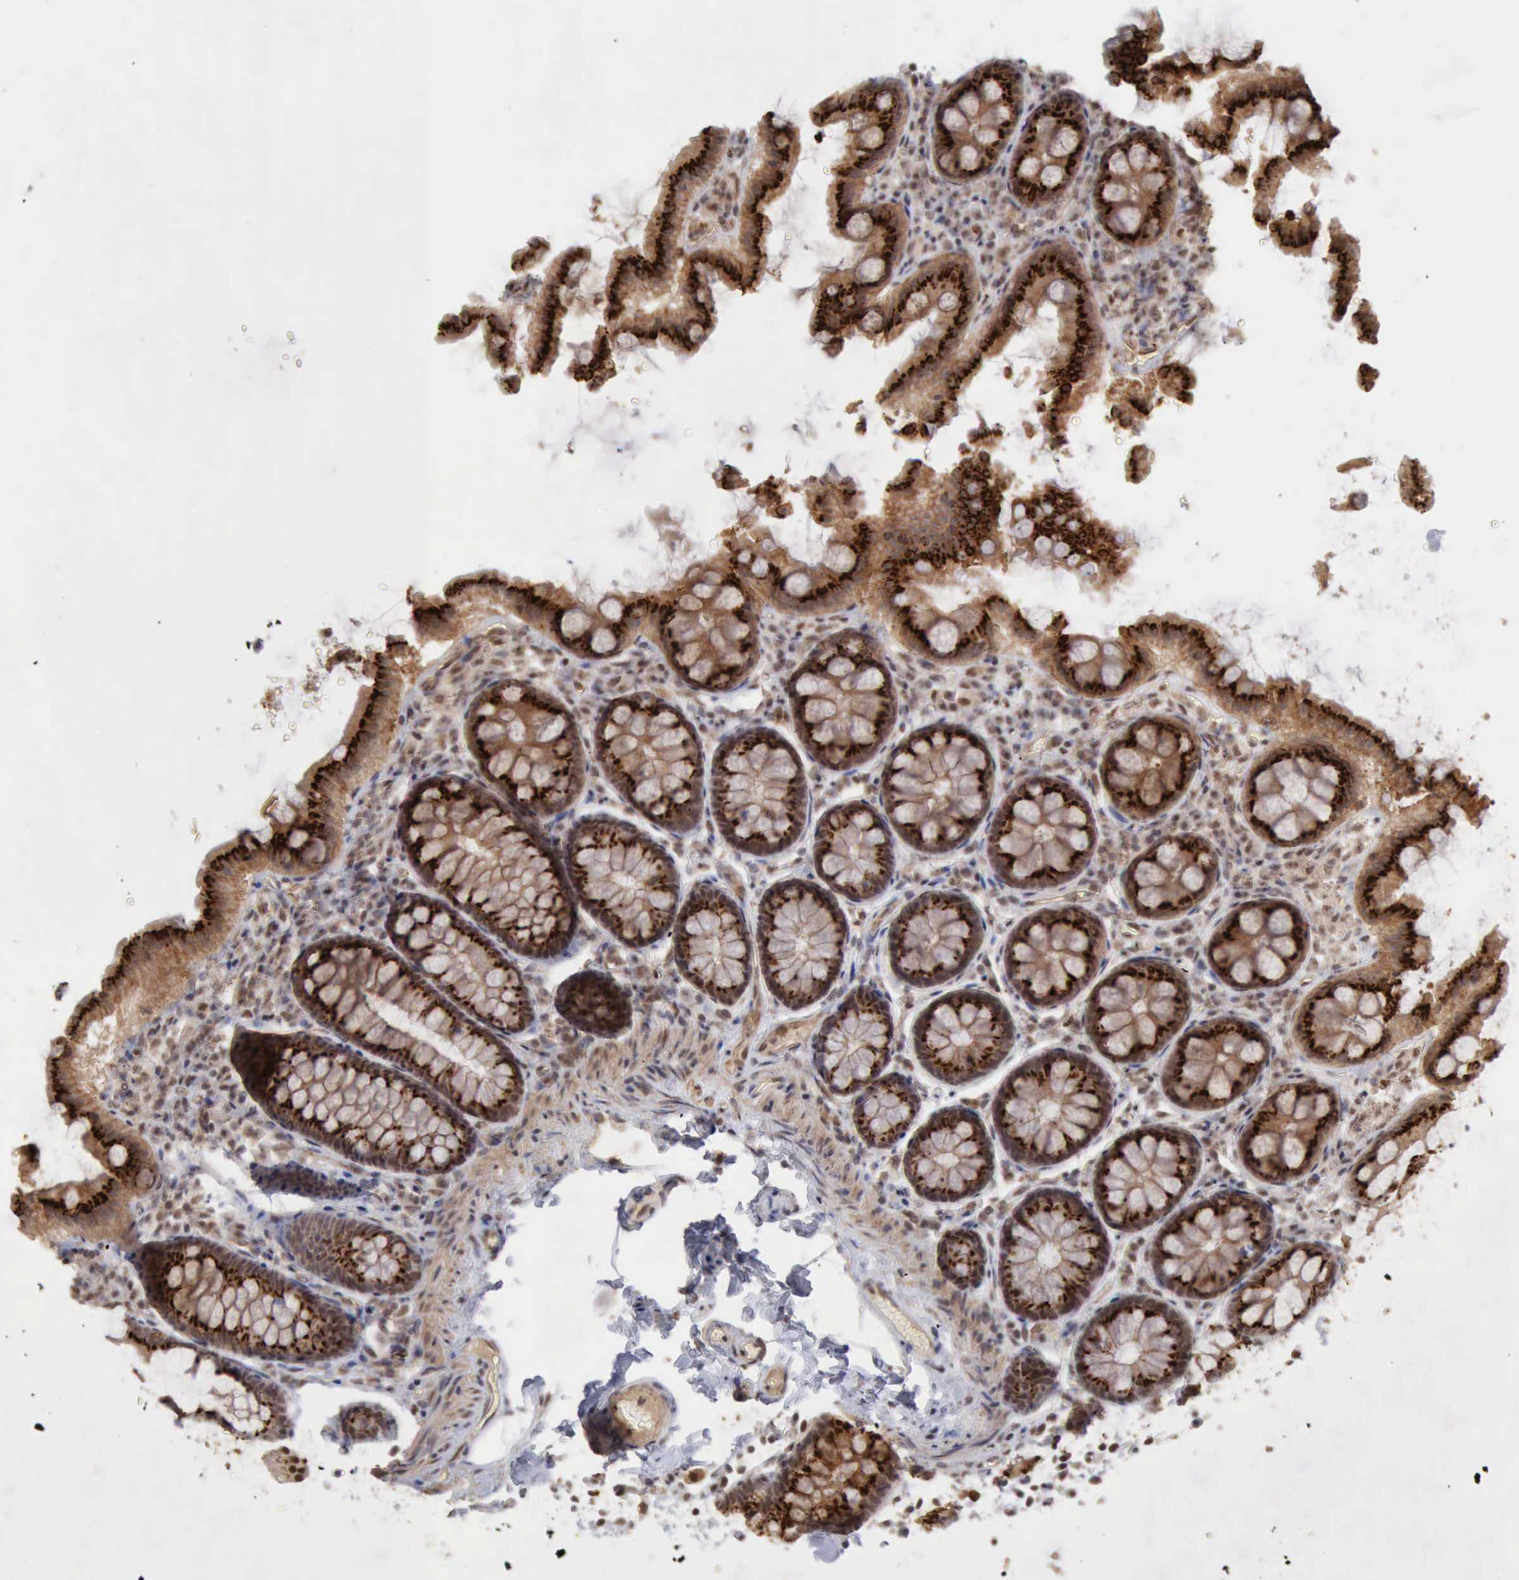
{"staining": {"intensity": "weak", "quantity": ">75%", "location": "nuclear"}, "tissue": "colon", "cell_type": "Endothelial cells", "image_type": "normal", "snomed": [{"axis": "morphology", "description": "Normal tissue, NOS"}, {"axis": "topography", "description": "Colon"}], "caption": "Colon stained with immunohistochemistry (IHC) demonstrates weak nuclear positivity in about >75% of endothelial cells.", "gene": "CDKN2A", "patient": {"sex": "female", "age": 61}}